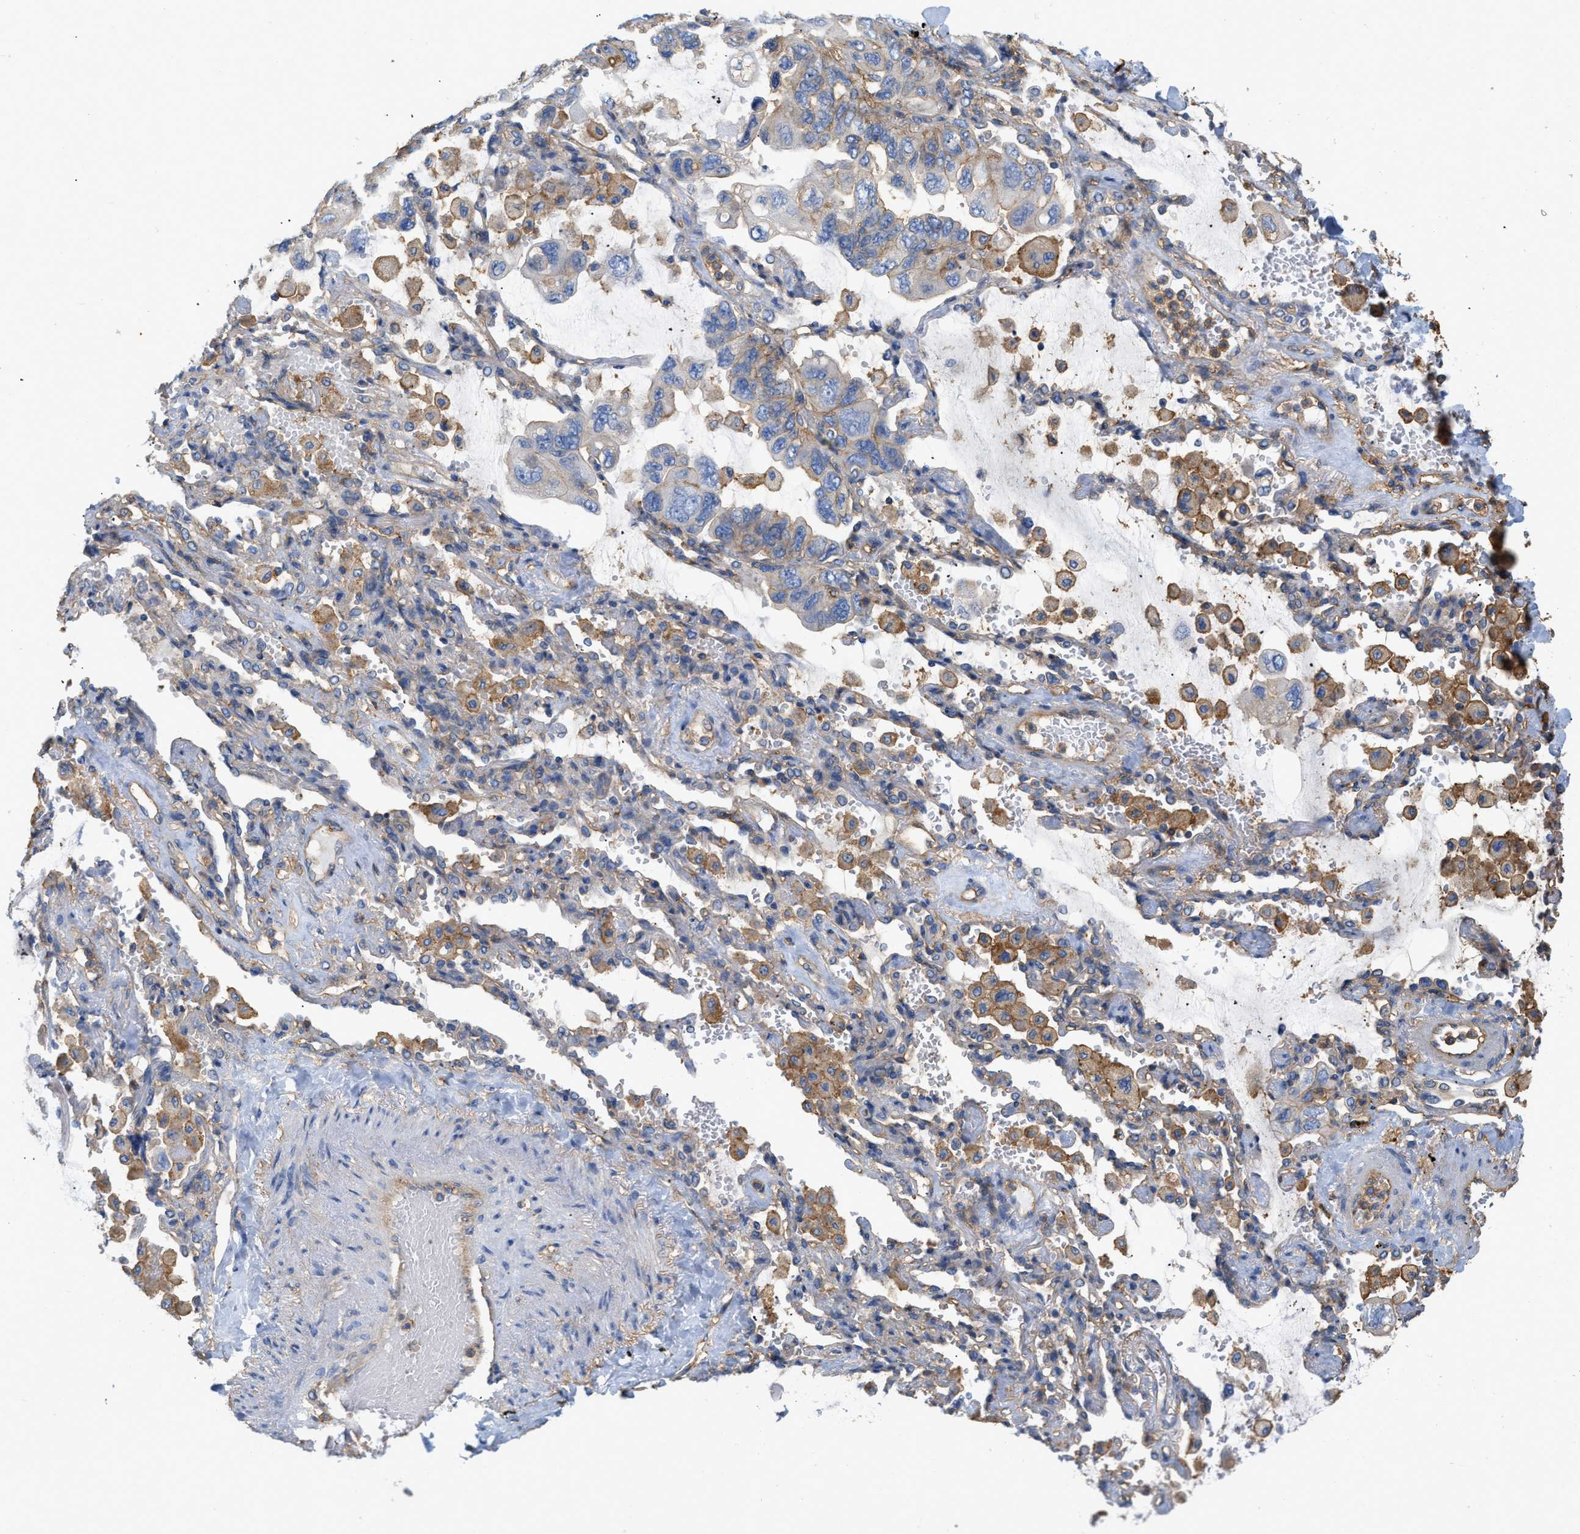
{"staining": {"intensity": "moderate", "quantity": "<25%", "location": "cytoplasmic/membranous"}, "tissue": "lung cancer", "cell_type": "Tumor cells", "image_type": "cancer", "snomed": [{"axis": "morphology", "description": "Squamous cell carcinoma, NOS"}, {"axis": "topography", "description": "Lung"}], "caption": "Human squamous cell carcinoma (lung) stained with a protein marker demonstrates moderate staining in tumor cells.", "gene": "GNB4", "patient": {"sex": "female", "age": 73}}